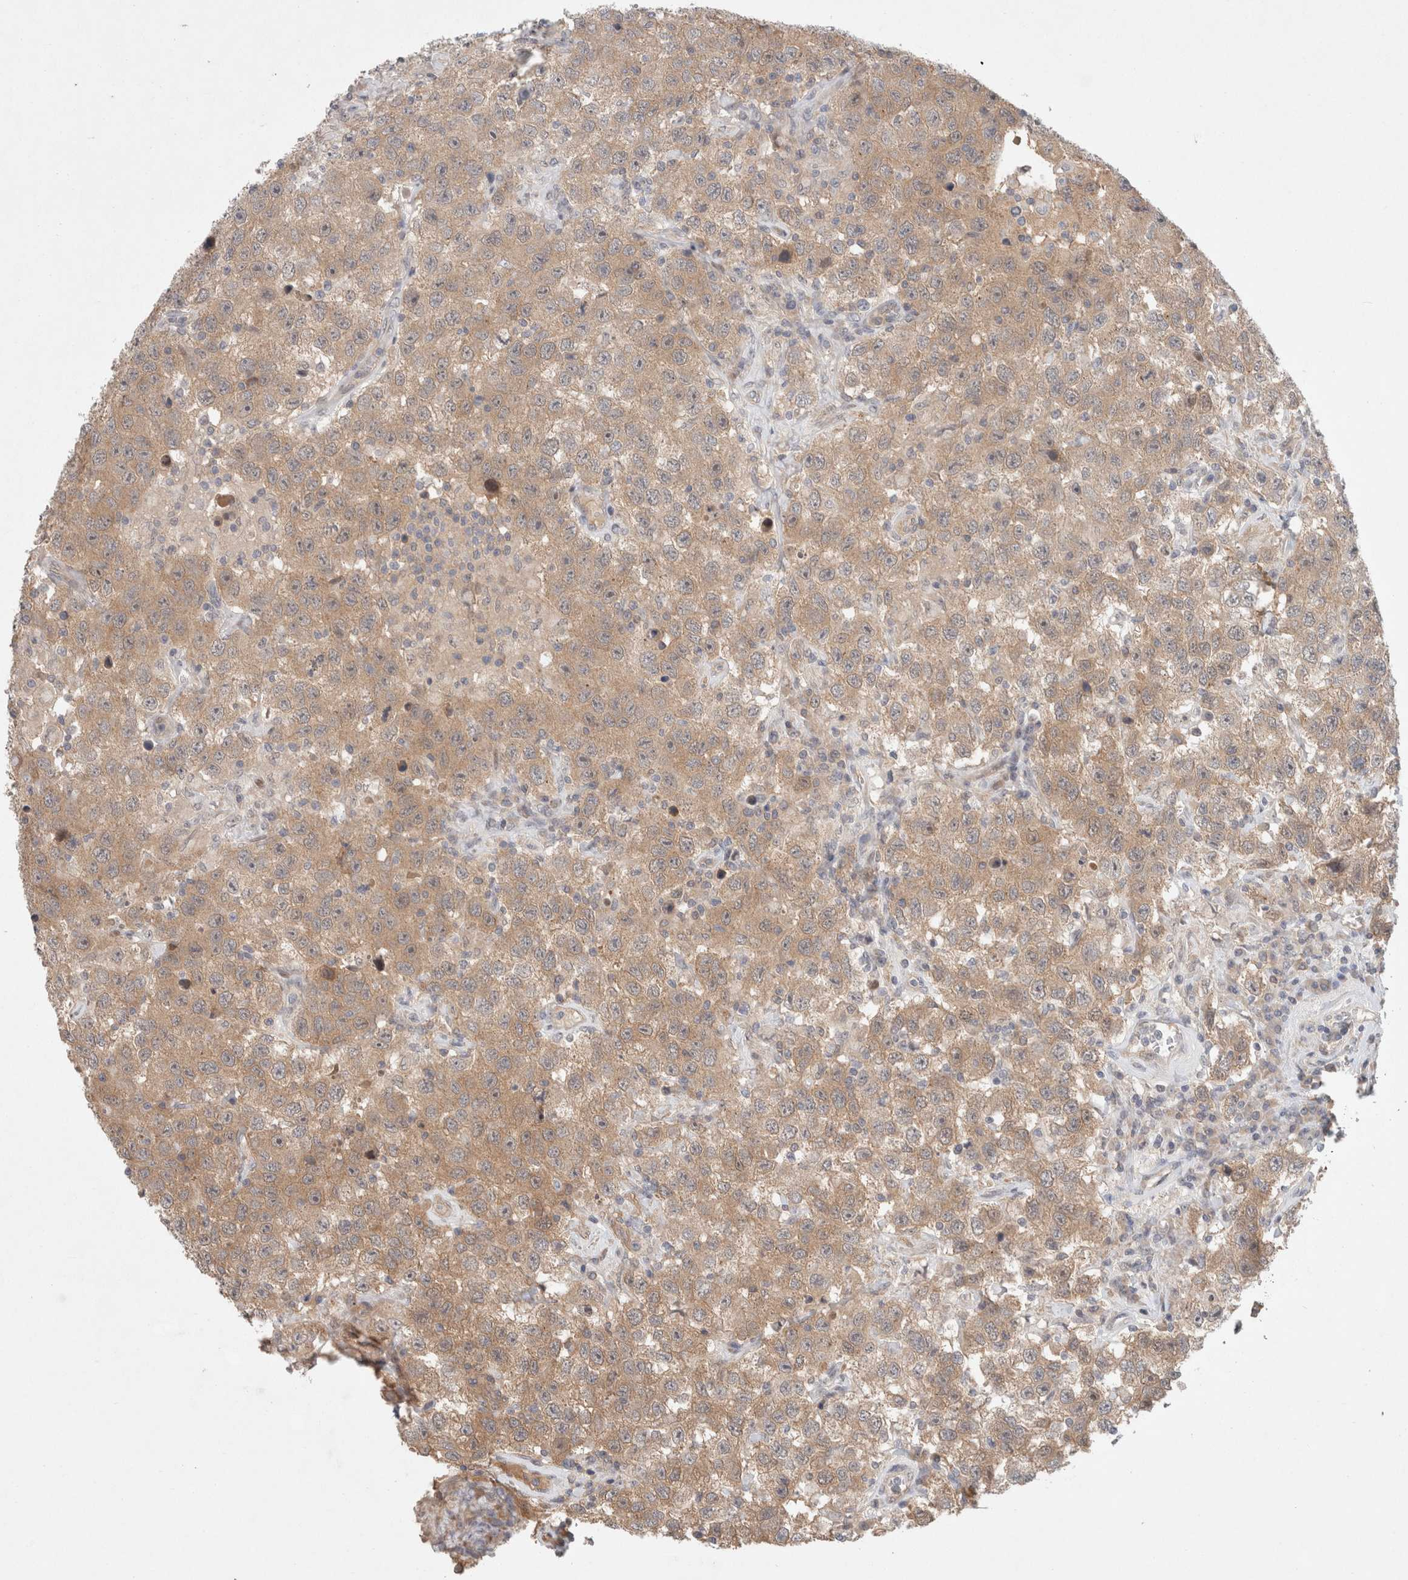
{"staining": {"intensity": "moderate", "quantity": ">75%", "location": "cytoplasmic/membranous"}, "tissue": "testis cancer", "cell_type": "Tumor cells", "image_type": "cancer", "snomed": [{"axis": "morphology", "description": "Seminoma, NOS"}, {"axis": "topography", "description": "Testis"}], "caption": "Immunohistochemistry (DAB) staining of seminoma (testis) displays moderate cytoplasmic/membranous protein positivity in approximately >75% of tumor cells. (brown staining indicates protein expression, while blue staining denotes nuclei).", "gene": "RASAL2", "patient": {"sex": "male", "age": 41}}